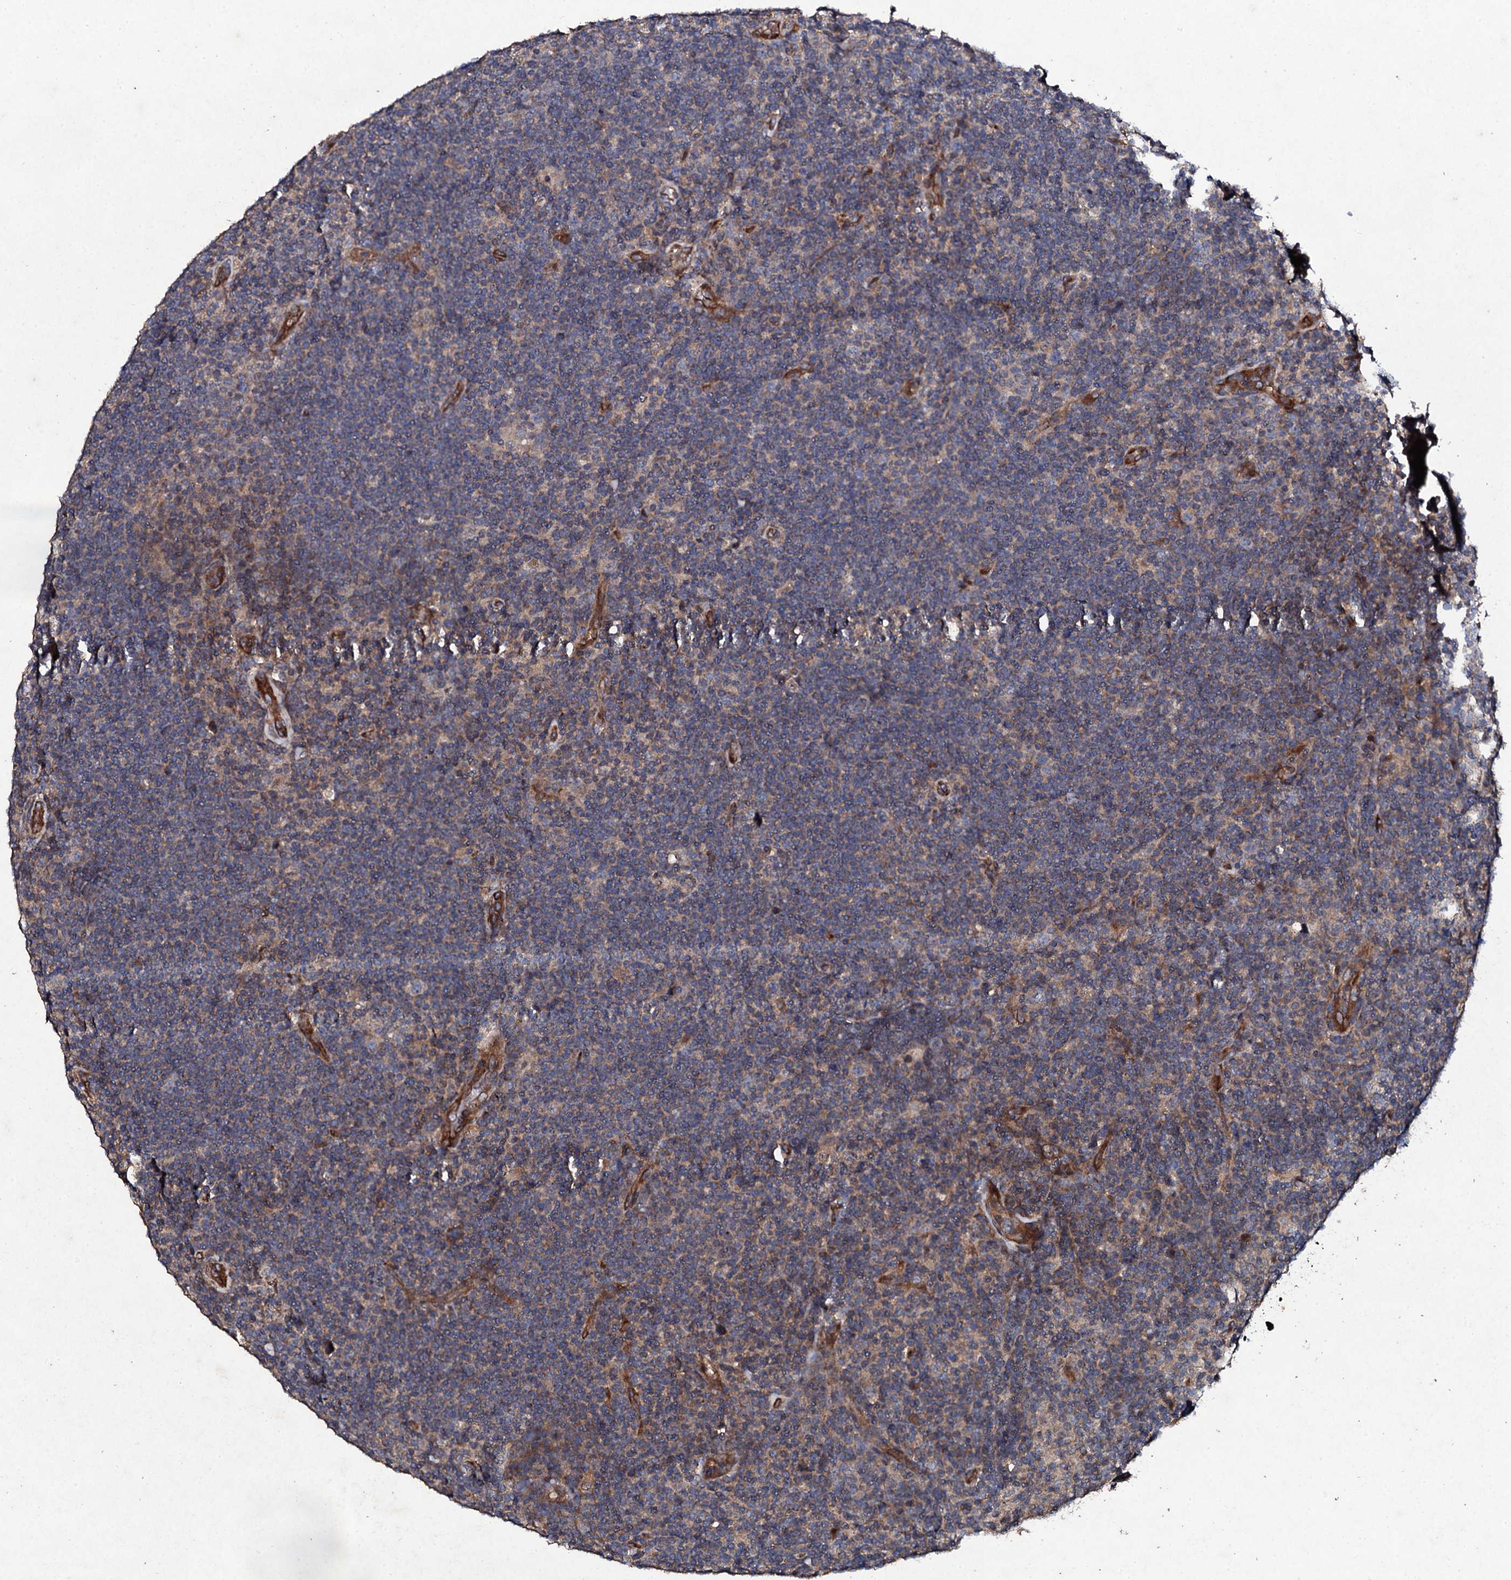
{"staining": {"intensity": "weak", "quantity": "25%-75%", "location": "cytoplasmic/membranous"}, "tissue": "lymphoma", "cell_type": "Tumor cells", "image_type": "cancer", "snomed": [{"axis": "morphology", "description": "Hodgkin's disease, NOS"}, {"axis": "topography", "description": "Lymph node"}], "caption": "An IHC photomicrograph of neoplastic tissue is shown. Protein staining in brown labels weak cytoplasmic/membranous positivity in Hodgkin's disease within tumor cells.", "gene": "MOCOS", "patient": {"sex": "female", "age": 57}}